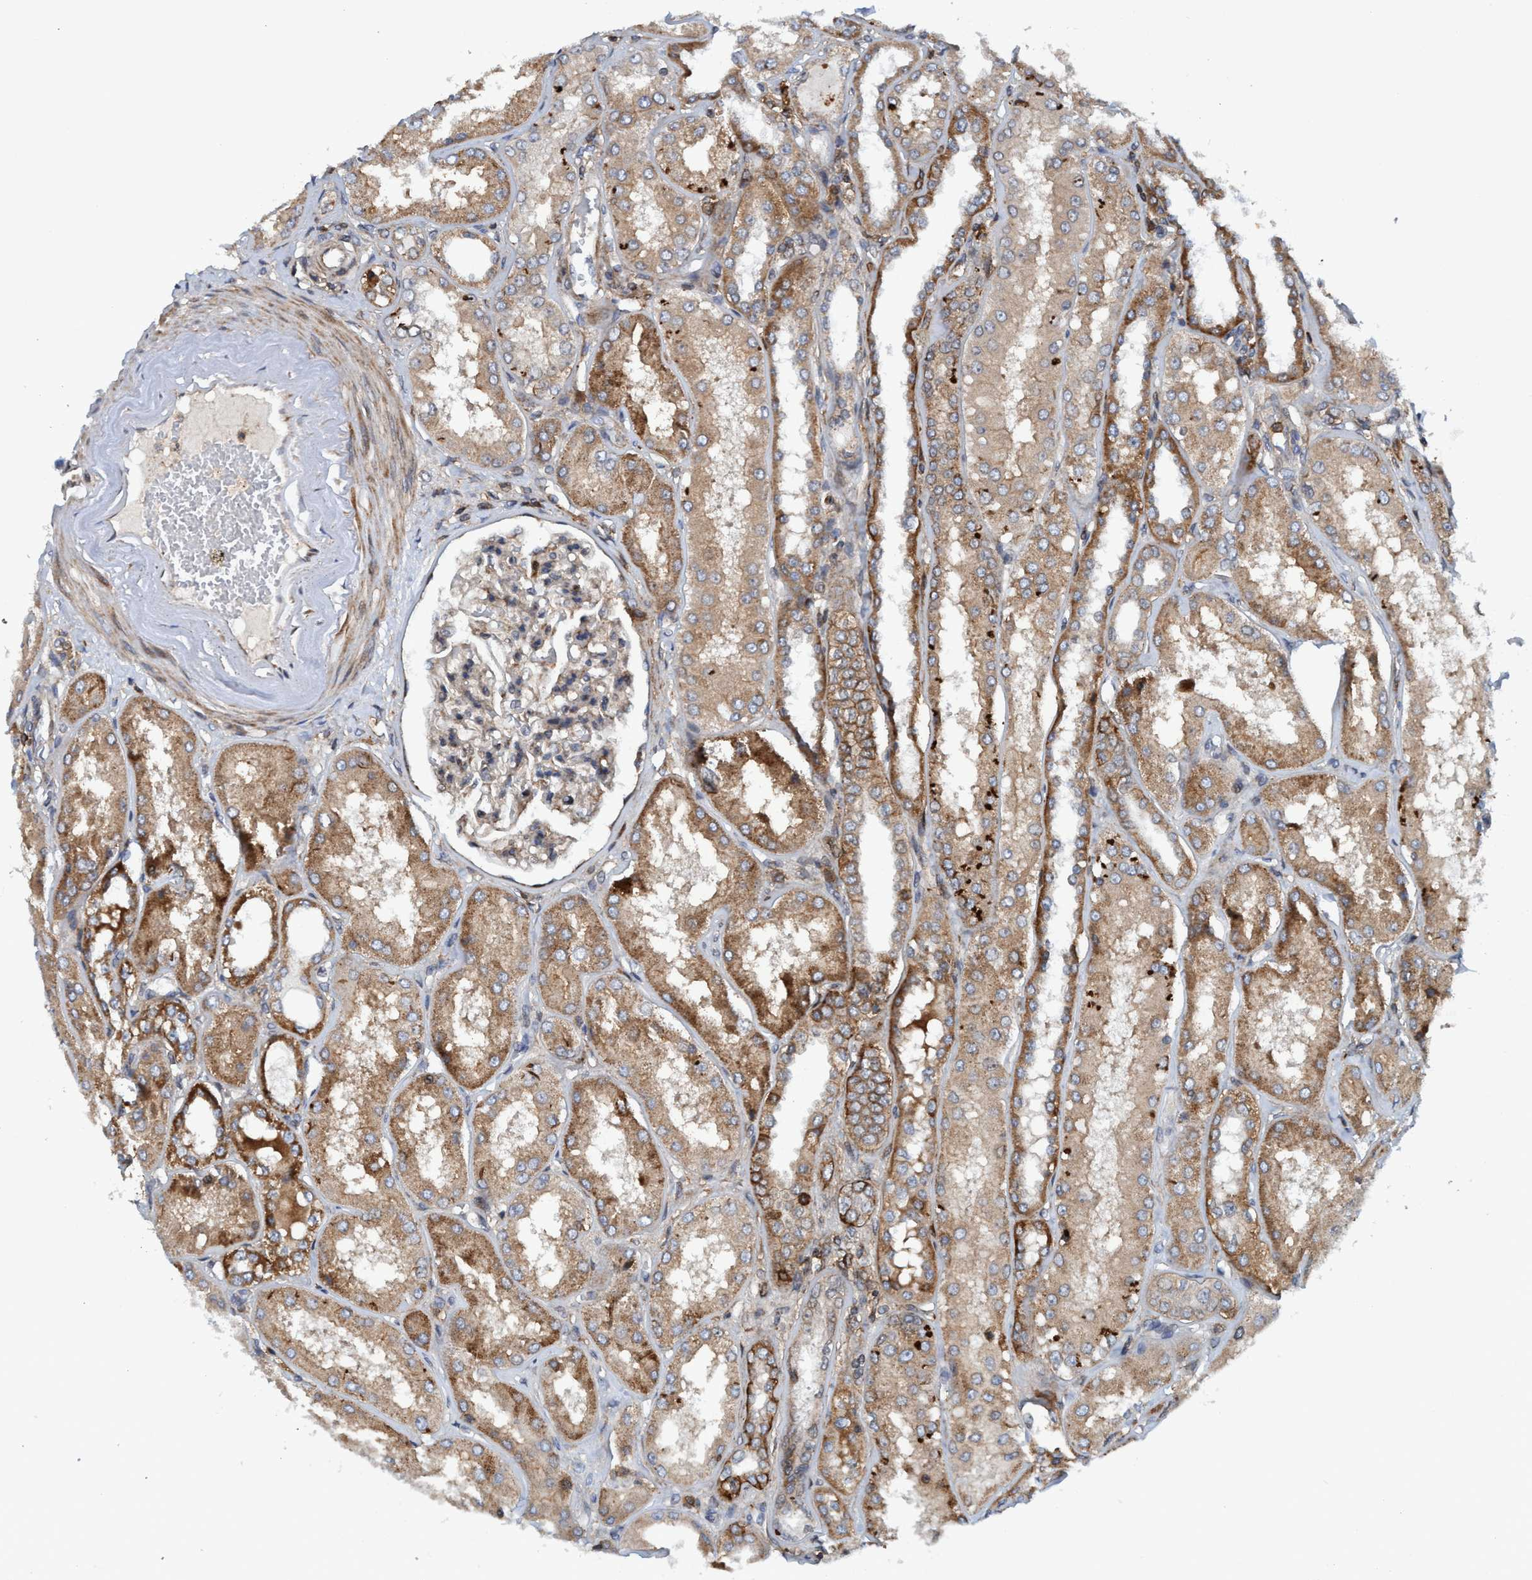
{"staining": {"intensity": "weak", "quantity": "25%-75%", "location": "cytoplasmic/membranous"}, "tissue": "kidney", "cell_type": "Cells in glomeruli", "image_type": "normal", "snomed": [{"axis": "morphology", "description": "Normal tissue, NOS"}, {"axis": "topography", "description": "Kidney"}], "caption": "Immunohistochemical staining of benign kidney shows 25%-75% levels of weak cytoplasmic/membranous protein expression in about 25%-75% of cells in glomeruli.", "gene": "SLC16A3", "patient": {"sex": "female", "age": 56}}